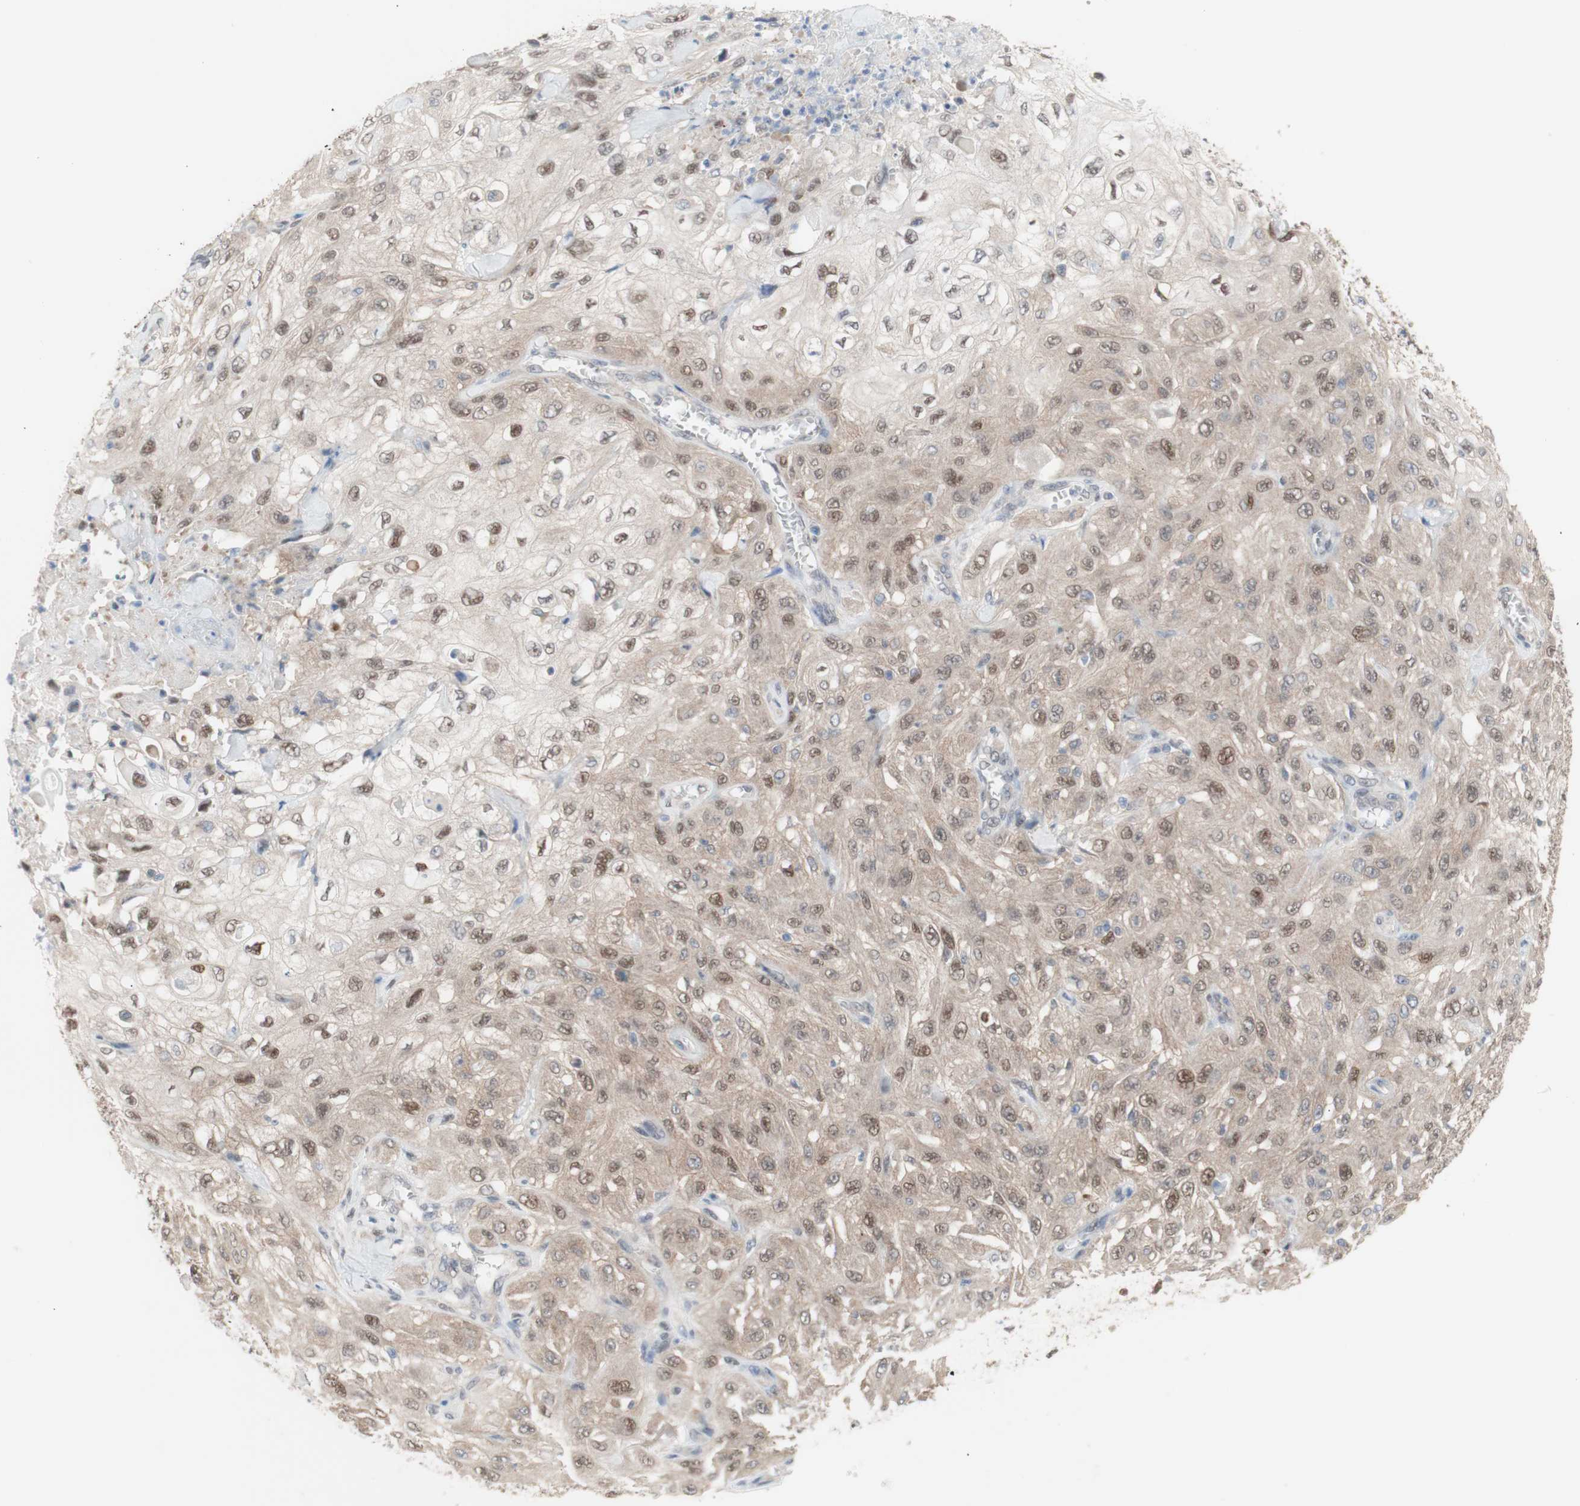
{"staining": {"intensity": "weak", "quantity": ">75%", "location": "cytoplasmic/membranous,nuclear"}, "tissue": "skin cancer", "cell_type": "Tumor cells", "image_type": "cancer", "snomed": [{"axis": "morphology", "description": "Squamous cell carcinoma, NOS"}, {"axis": "morphology", "description": "Squamous cell carcinoma, metastatic, NOS"}, {"axis": "topography", "description": "Skin"}, {"axis": "topography", "description": "Lymph node"}], "caption": "This micrograph displays IHC staining of human skin cancer (metastatic squamous cell carcinoma), with low weak cytoplasmic/membranous and nuclear positivity in approximately >75% of tumor cells.", "gene": "PRMT5", "patient": {"sex": "male", "age": 75}}